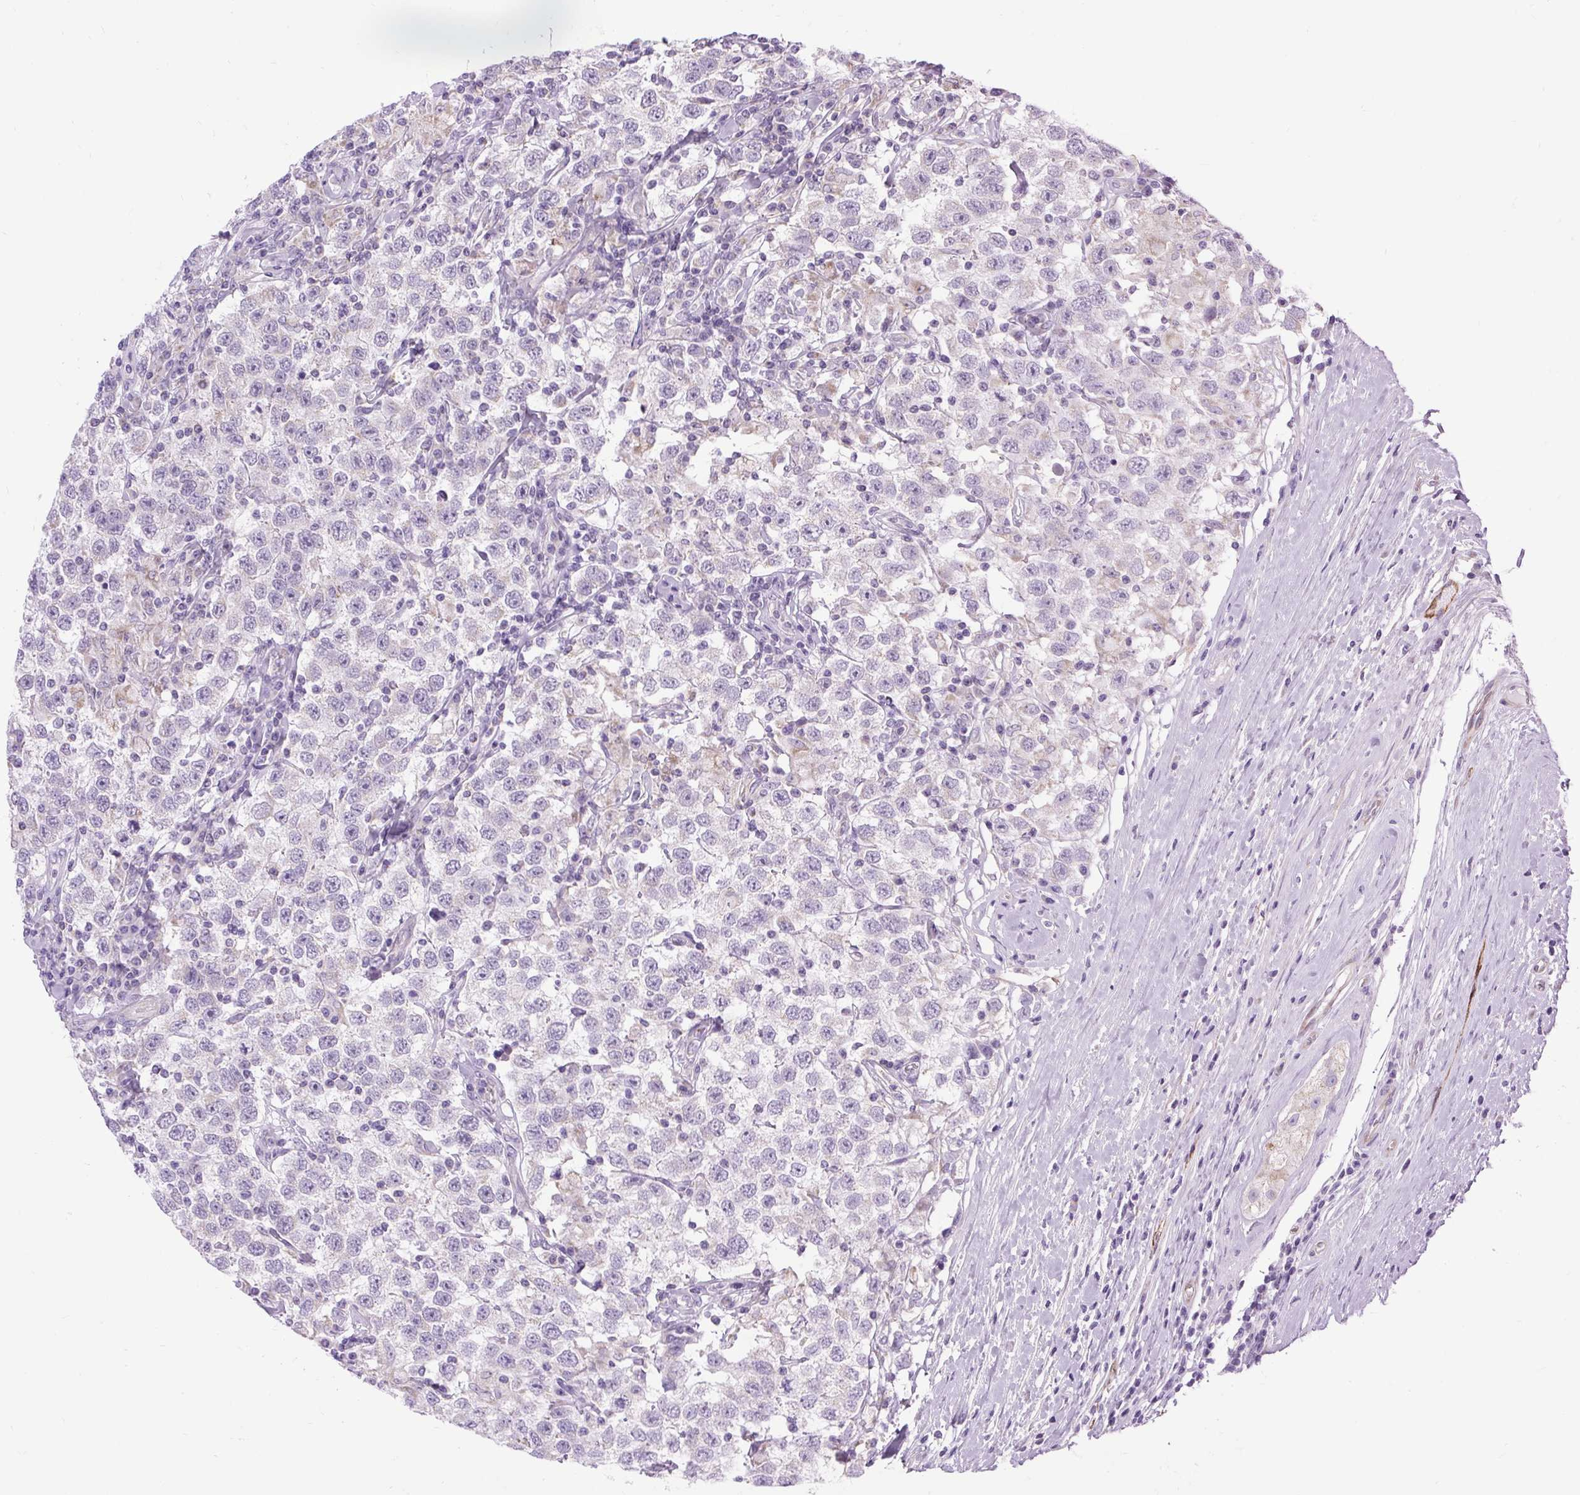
{"staining": {"intensity": "negative", "quantity": "none", "location": "none"}, "tissue": "testis cancer", "cell_type": "Tumor cells", "image_type": "cancer", "snomed": [{"axis": "morphology", "description": "Seminoma, NOS"}, {"axis": "topography", "description": "Testis"}], "caption": "Tumor cells are negative for brown protein staining in testis seminoma.", "gene": "RNASE10", "patient": {"sex": "male", "age": 41}}